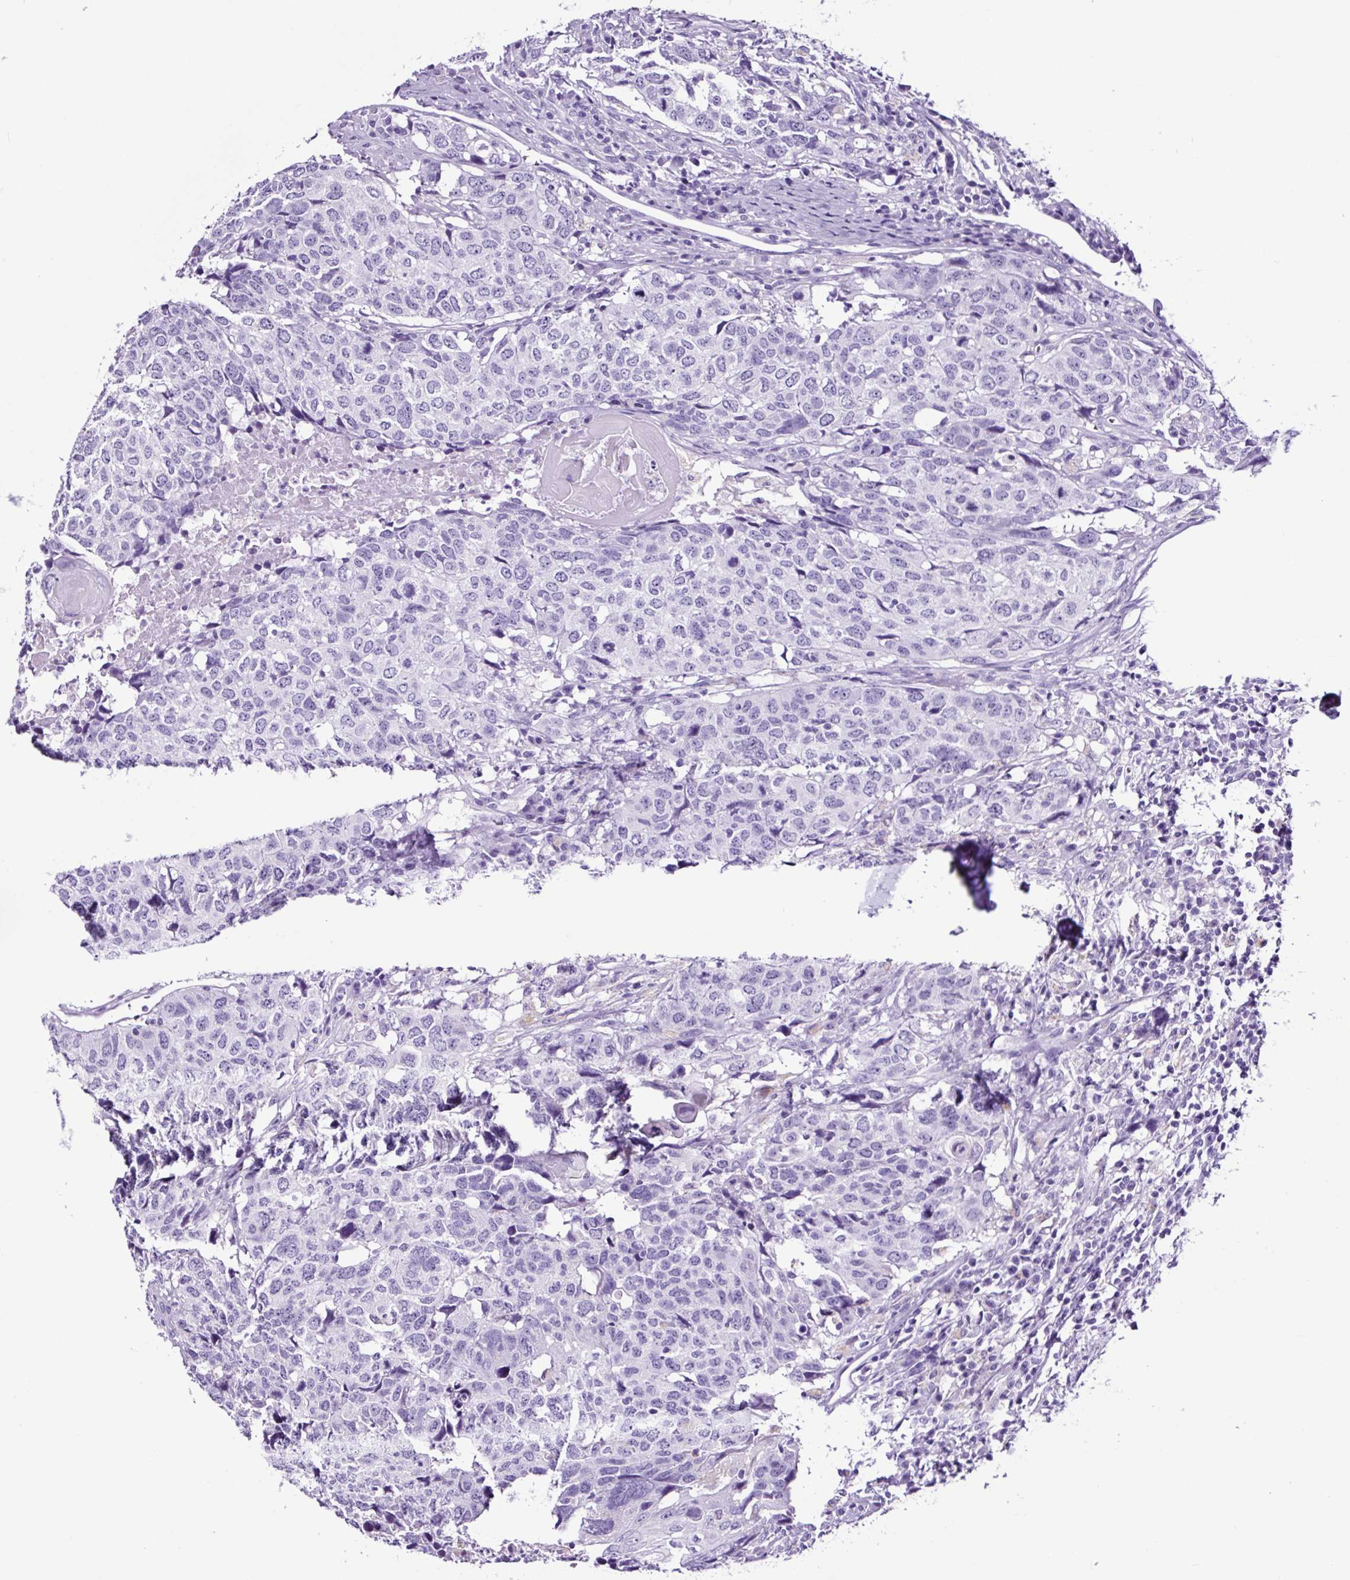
{"staining": {"intensity": "negative", "quantity": "none", "location": "none"}, "tissue": "head and neck cancer", "cell_type": "Tumor cells", "image_type": "cancer", "snomed": [{"axis": "morphology", "description": "Normal tissue, NOS"}, {"axis": "morphology", "description": "Squamous cell carcinoma, NOS"}, {"axis": "topography", "description": "Skeletal muscle"}, {"axis": "topography", "description": "Vascular tissue"}, {"axis": "topography", "description": "Peripheral nerve tissue"}, {"axis": "topography", "description": "Head-Neck"}], "caption": "Immunohistochemical staining of squamous cell carcinoma (head and neck) demonstrates no significant staining in tumor cells. (Stains: DAB immunohistochemistry (IHC) with hematoxylin counter stain, Microscopy: brightfield microscopy at high magnification).", "gene": "FBXL7", "patient": {"sex": "male", "age": 66}}